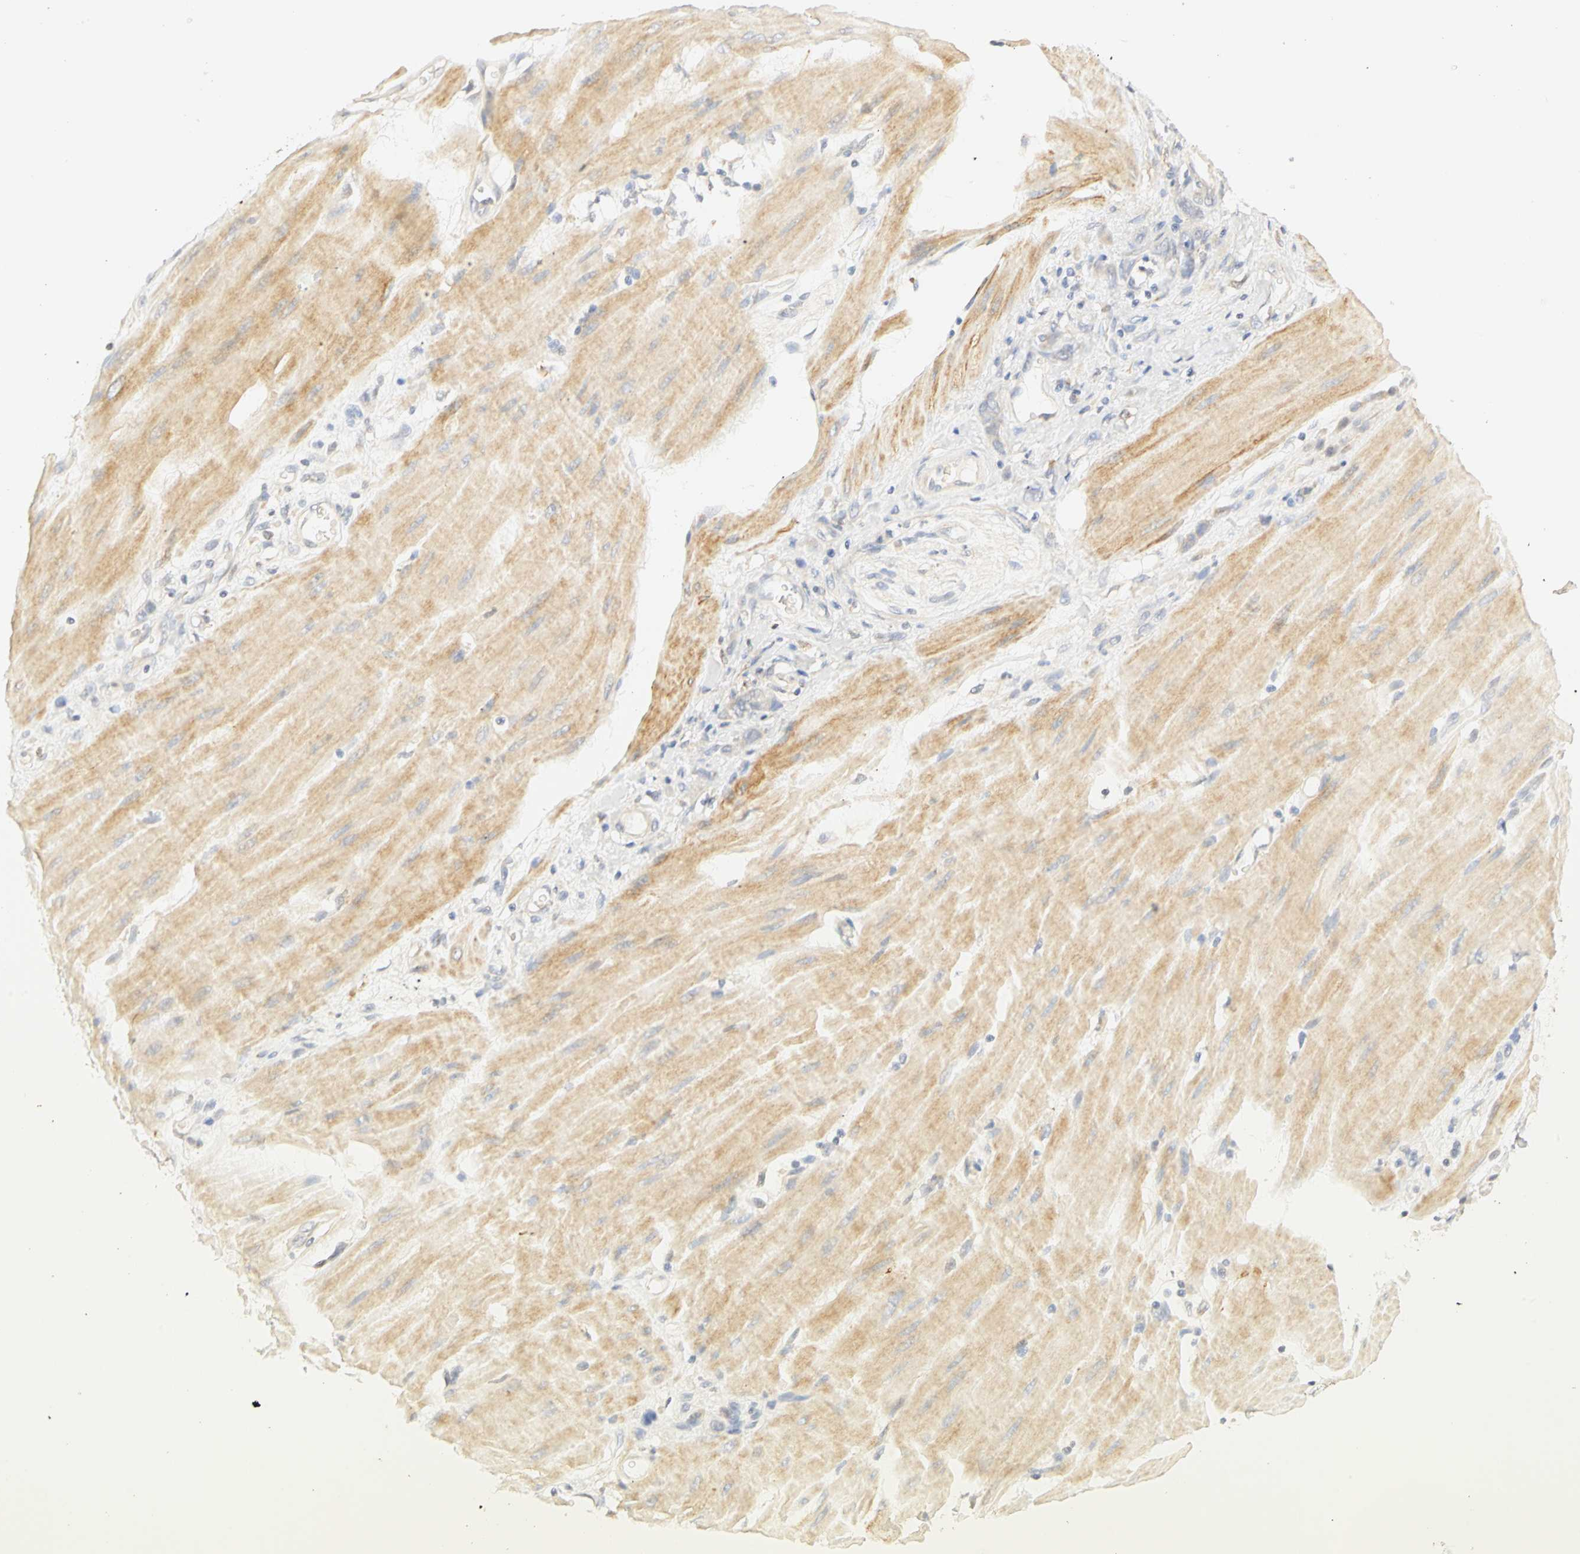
{"staining": {"intensity": "weak", "quantity": "<25%", "location": "cytoplasmic/membranous"}, "tissue": "stomach cancer", "cell_type": "Tumor cells", "image_type": "cancer", "snomed": [{"axis": "morphology", "description": "Adenocarcinoma, NOS"}, {"axis": "topography", "description": "Stomach"}], "caption": "This is an immunohistochemistry (IHC) photomicrograph of stomach cancer (adenocarcinoma). There is no expression in tumor cells.", "gene": "GNRH2", "patient": {"sex": "male", "age": 82}}